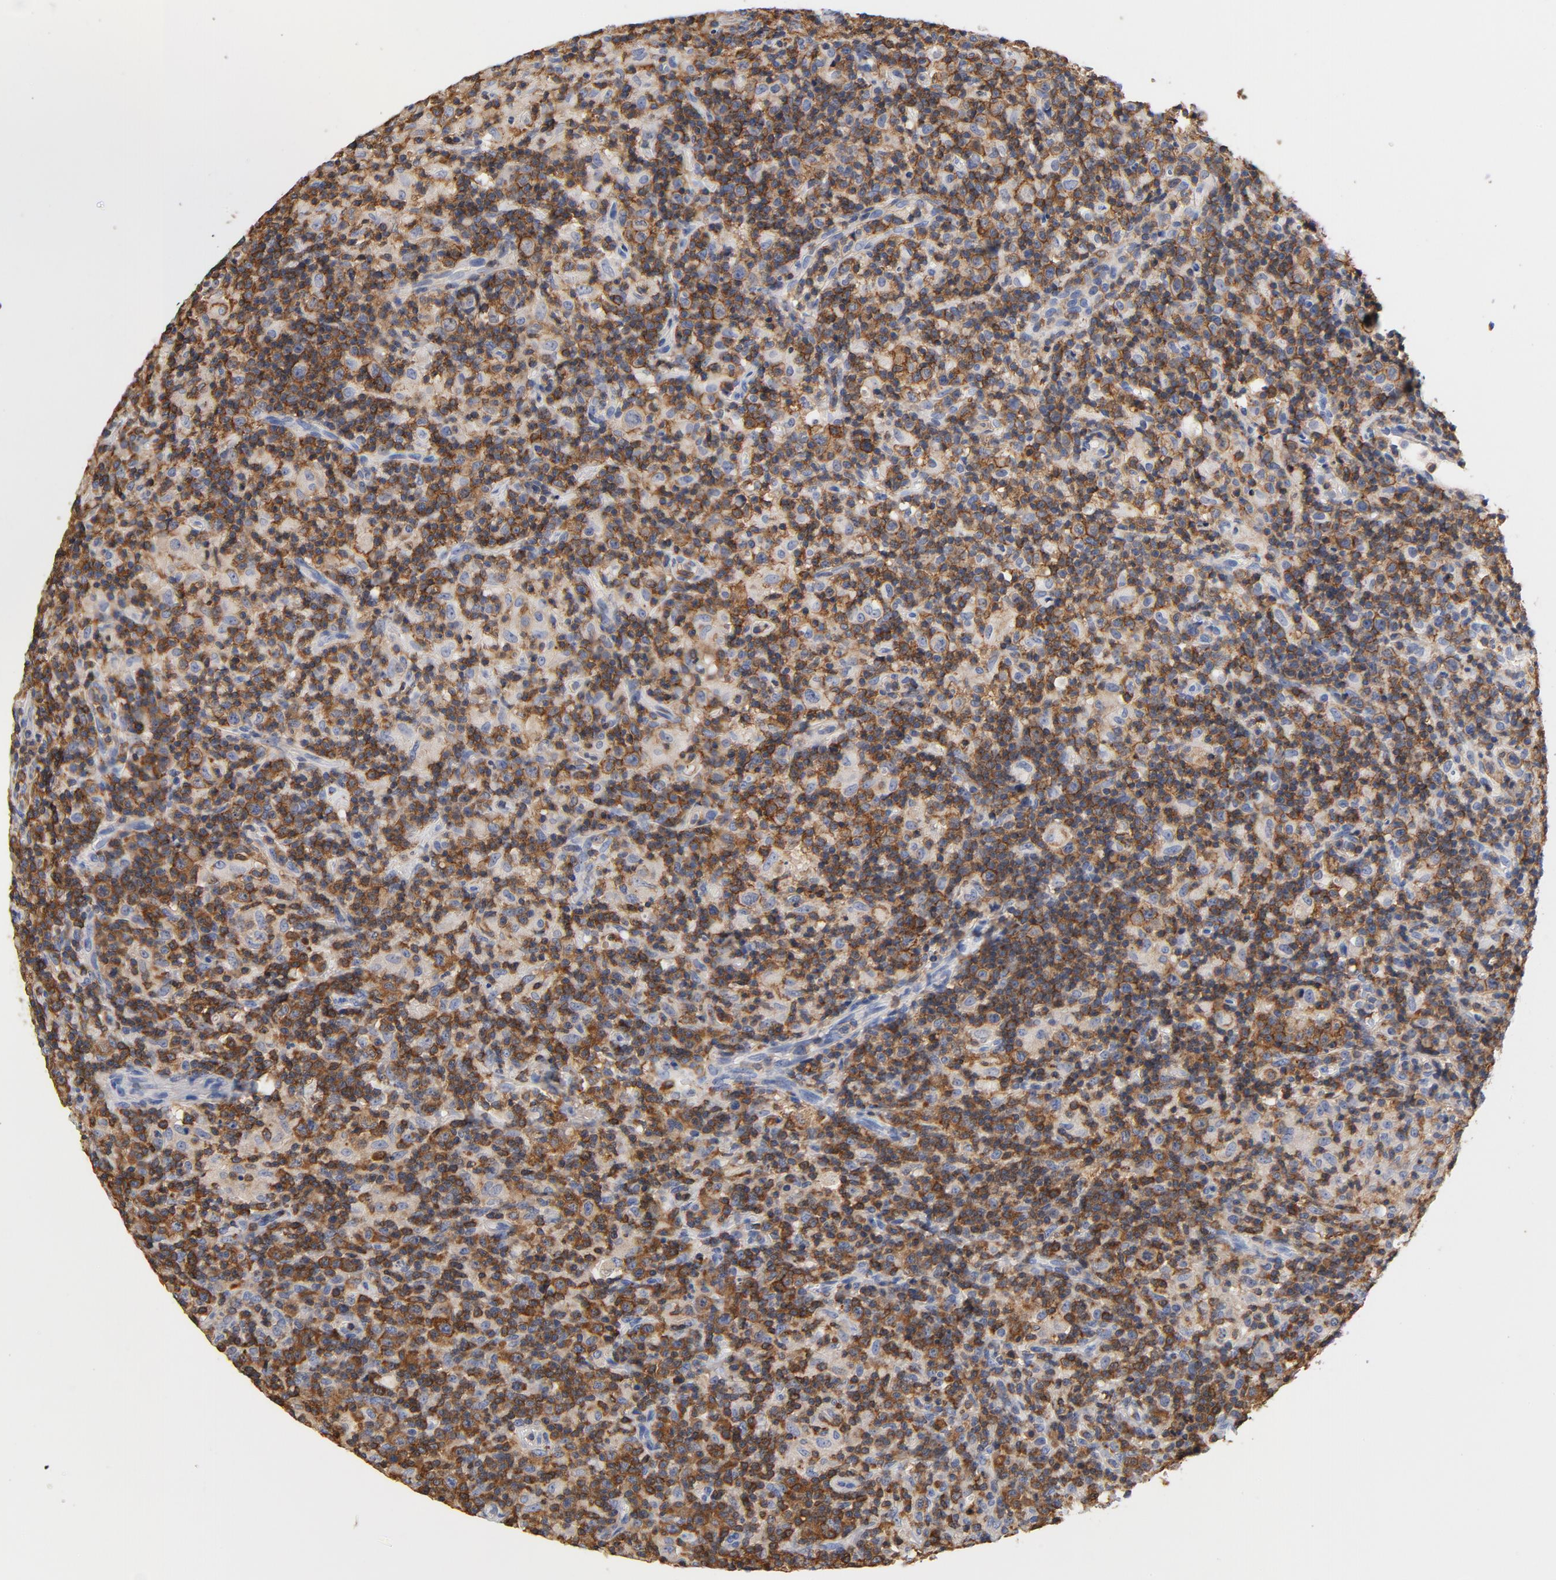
{"staining": {"intensity": "strong", "quantity": ">75%", "location": "cytoplasmic/membranous"}, "tissue": "lymphoma", "cell_type": "Tumor cells", "image_type": "cancer", "snomed": [{"axis": "morphology", "description": "Hodgkin's disease, NOS"}, {"axis": "topography", "description": "Lymph node"}], "caption": "This histopathology image shows lymphoma stained with immunohistochemistry to label a protein in brown. The cytoplasmic/membranous of tumor cells show strong positivity for the protein. Nuclei are counter-stained blue.", "gene": "EZR", "patient": {"sex": "male", "age": 65}}